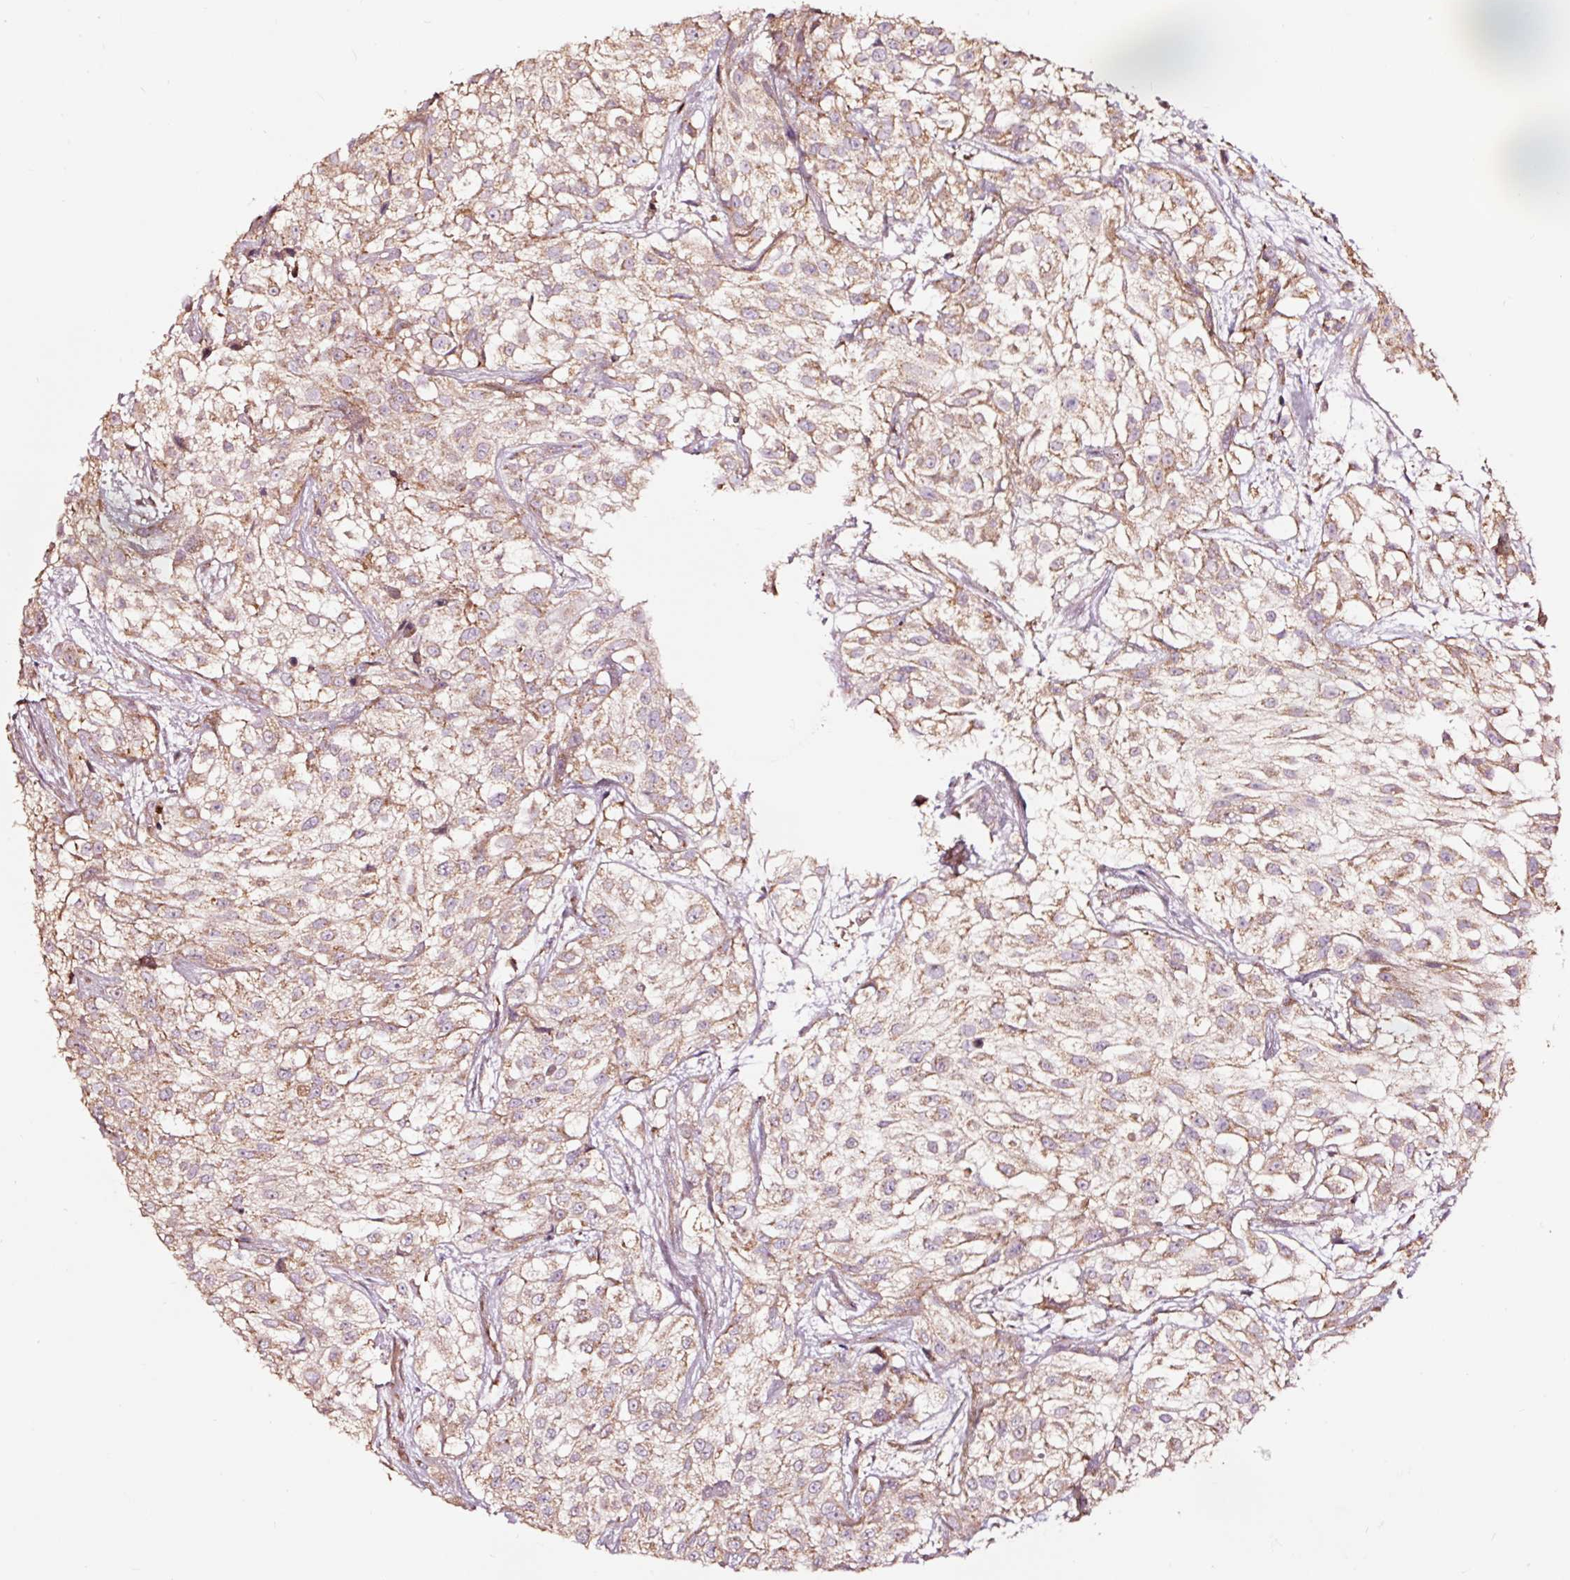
{"staining": {"intensity": "moderate", "quantity": ">75%", "location": "cytoplasmic/membranous"}, "tissue": "urothelial cancer", "cell_type": "Tumor cells", "image_type": "cancer", "snomed": [{"axis": "morphology", "description": "Urothelial carcinoma, High grade"}, {"axis": "topography", "description": "Urinary bladder"}], "caption": "Immunohistochemical staining of human high-grade urothelial carcinoma displays medium levels of moderate cytoplasmic/membranous expression in approximately >75% of tumor cells.", "gene": "TPM1", "patient": {"sex": "male", "age": 56}}